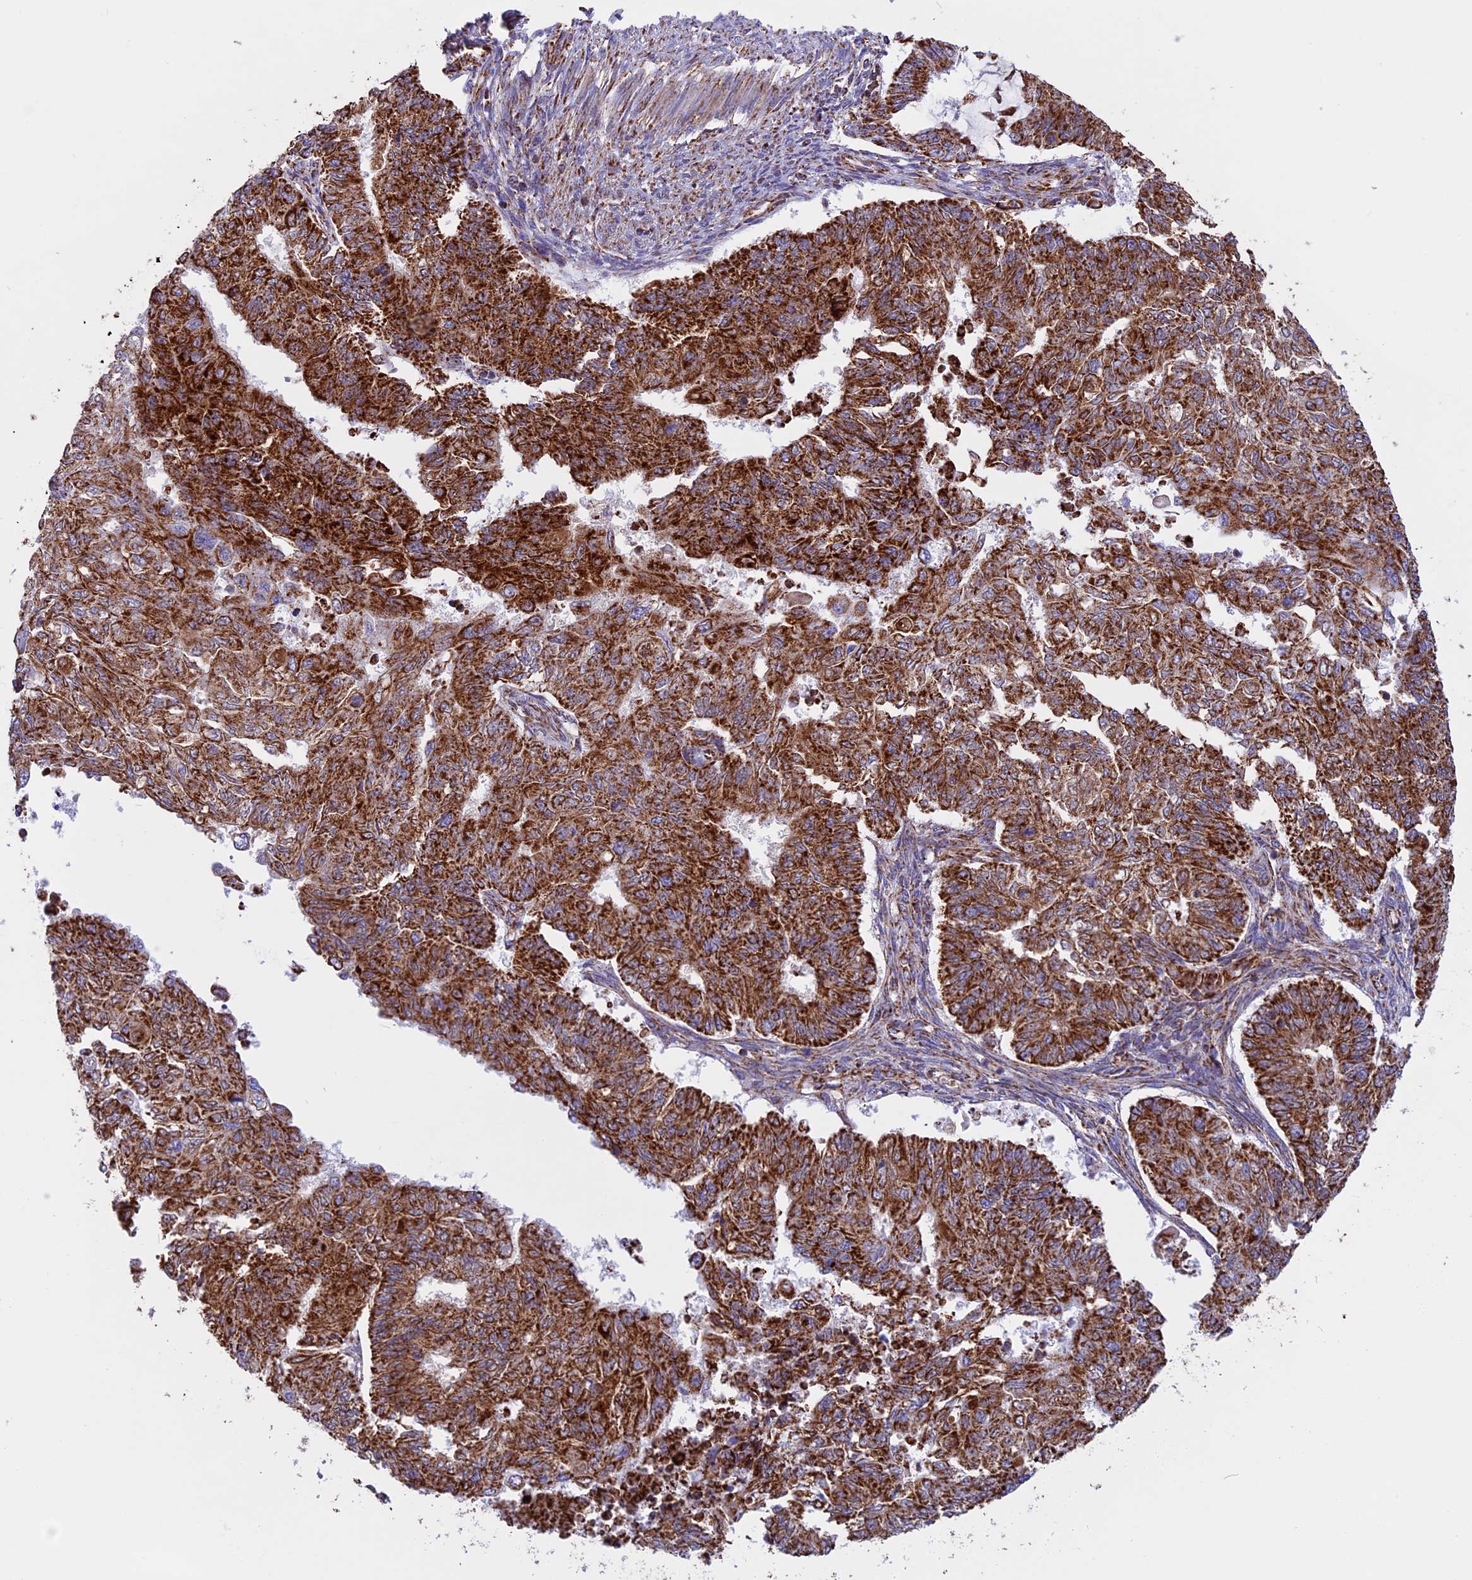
{"staining": {"intensity": "strong", "quantity": ">75%", "location": "cytoplasmic/membranous"}, "tissue": "endometrial cancer", "cell_type": "Tumor cells", "image_type": "cancer", "snomed": [{"axis": "morphology", "description": "Adenocarcinoma, NOS"}, {"axis": "topography", "description": "Endometrium"}], "caption": "Endometrial cancer was stained to show a protein in brown. There is high levels of strong cytoplasmic/membranous positivity in about >75% of tumor cells. (DAB = brown stain, brightfield microscopy at high magnification).", "gene": "UQCRB", "patient": {"sex": "female", "age": 32}}